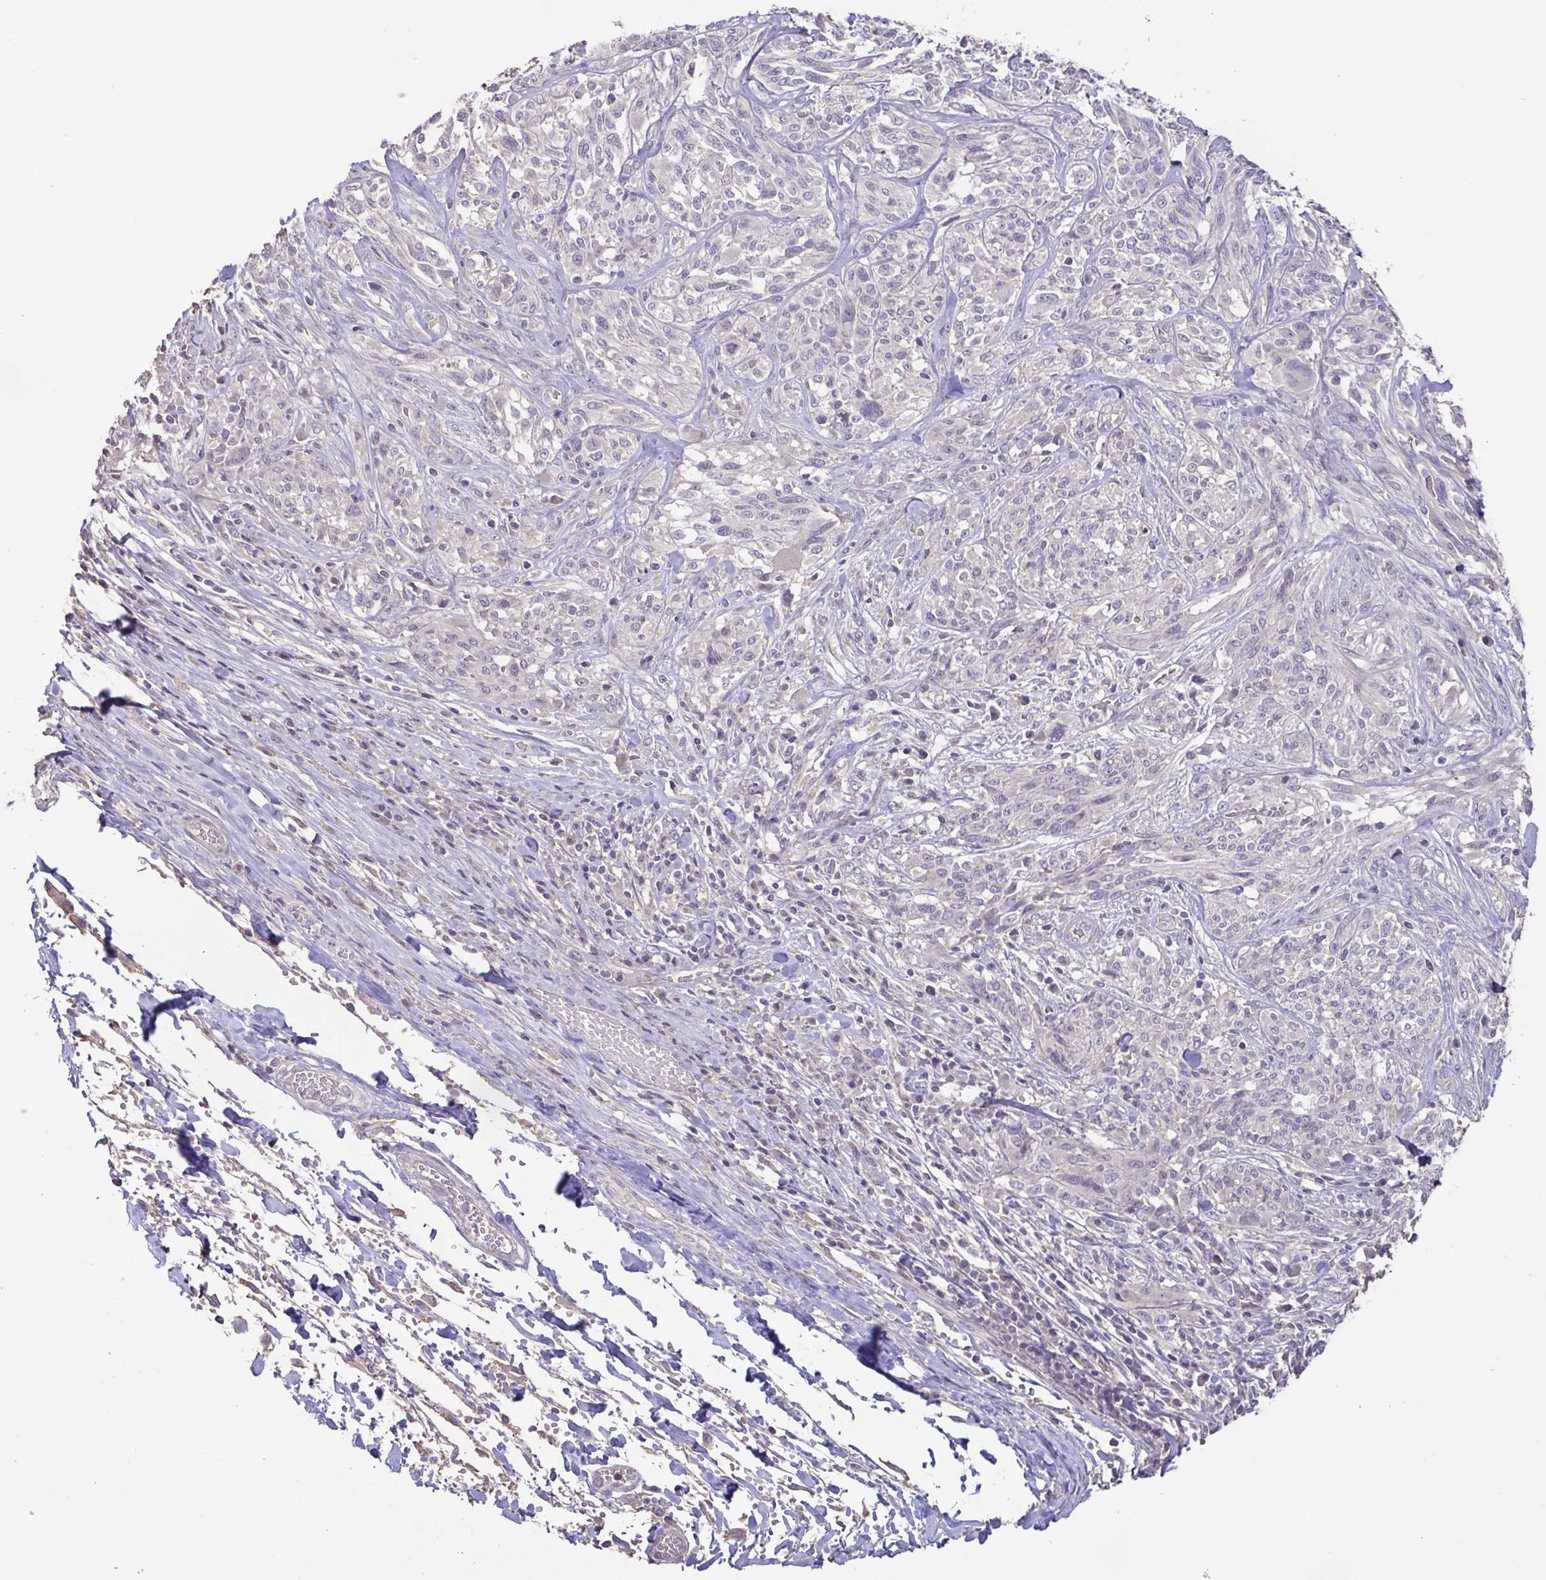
{"staining": {"intensity": "negative", "quantity": "none", "location": "none"}, "tissue": "melanoma", "cell_type": "Tumor cells", "image_type": "cancer", "snomed": [{"axis": "morphology", "description": "Malignant melanoma, NOS"}, {"axis": "topography", "description": "Skin"}], "caption": "An immunohistochemistry photomicrograph of melanoma is shown. There is no staining in tumor cells of melanoma. Brightfield microscopy of immunohistochemistry stained with DAB (3,3'-diaminobenzidine) (brown) and hematoxylin (blue), captured at high magnification.", "gene": "ACTRT2", "patient": {"sex": "female", "age": 91}}